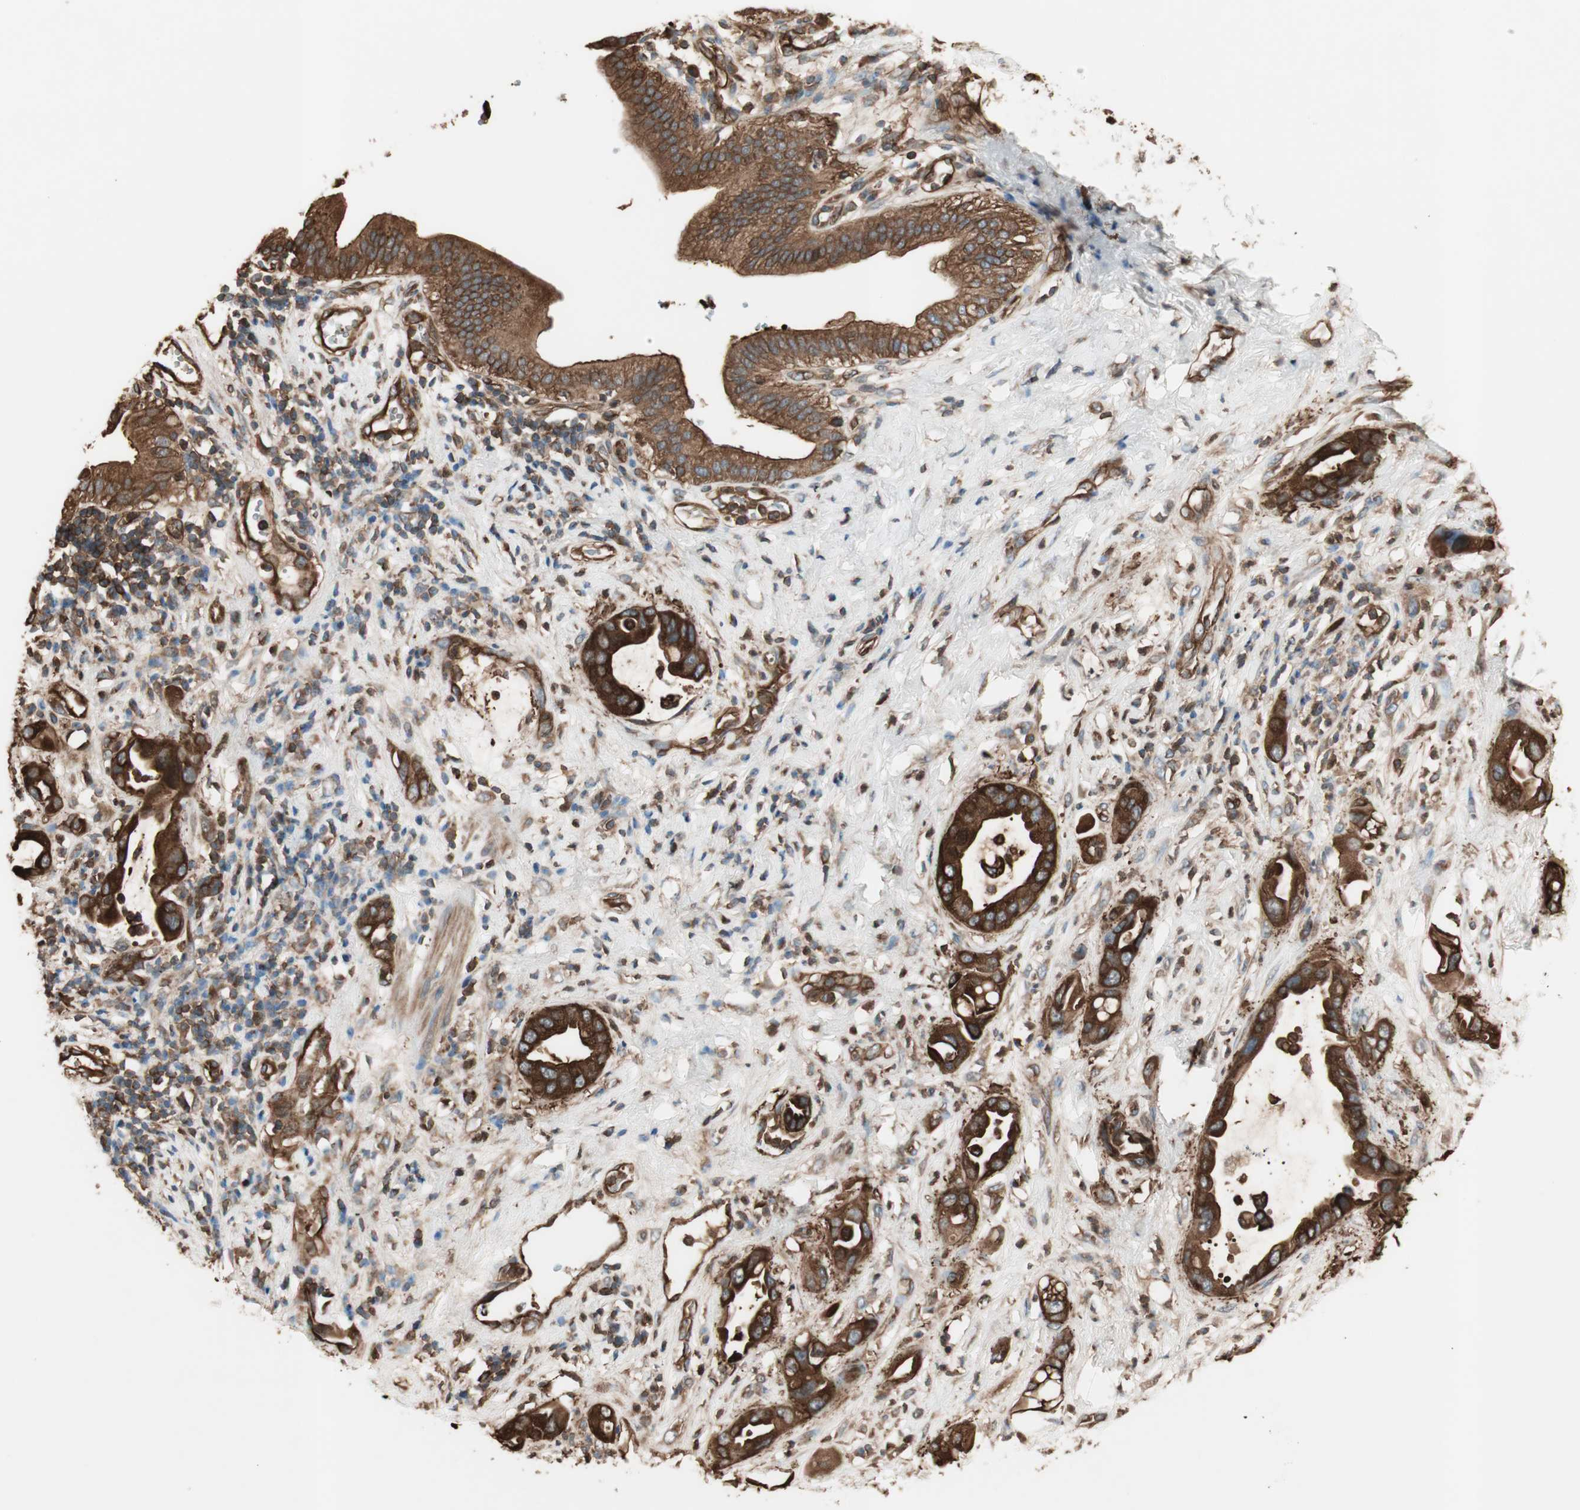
{"staining": {"intensity": "strong", "quantity": ">75%", "location": "cytoplasmic/membranous"}, "tissue": "pancreatic cancer", "cell_type": "Tumor cells", "image_type": "cancer", "snomed": [{"axis": "morphology", "description": "Adenocarcinoma, NOS"}, {"axis": "morphology", "description": "Adenocarcinoma, metastatic, NOS"}, {"axis": "topography", "description": "Lymph node"}, {"axis": "topography", "description": "Pancreas"}, {"axis": "topography", "description": "Duodenum"}], "caption": "Protein expression by immunohistochemistry reveals strong cytoplasmic/membranous positivity in about >75% of tumor cells in pancreatic cancer (metastatic adenocarcinoma).", "gene": "TCP11L1", "patient": {"sex": "female", "age": 64}}